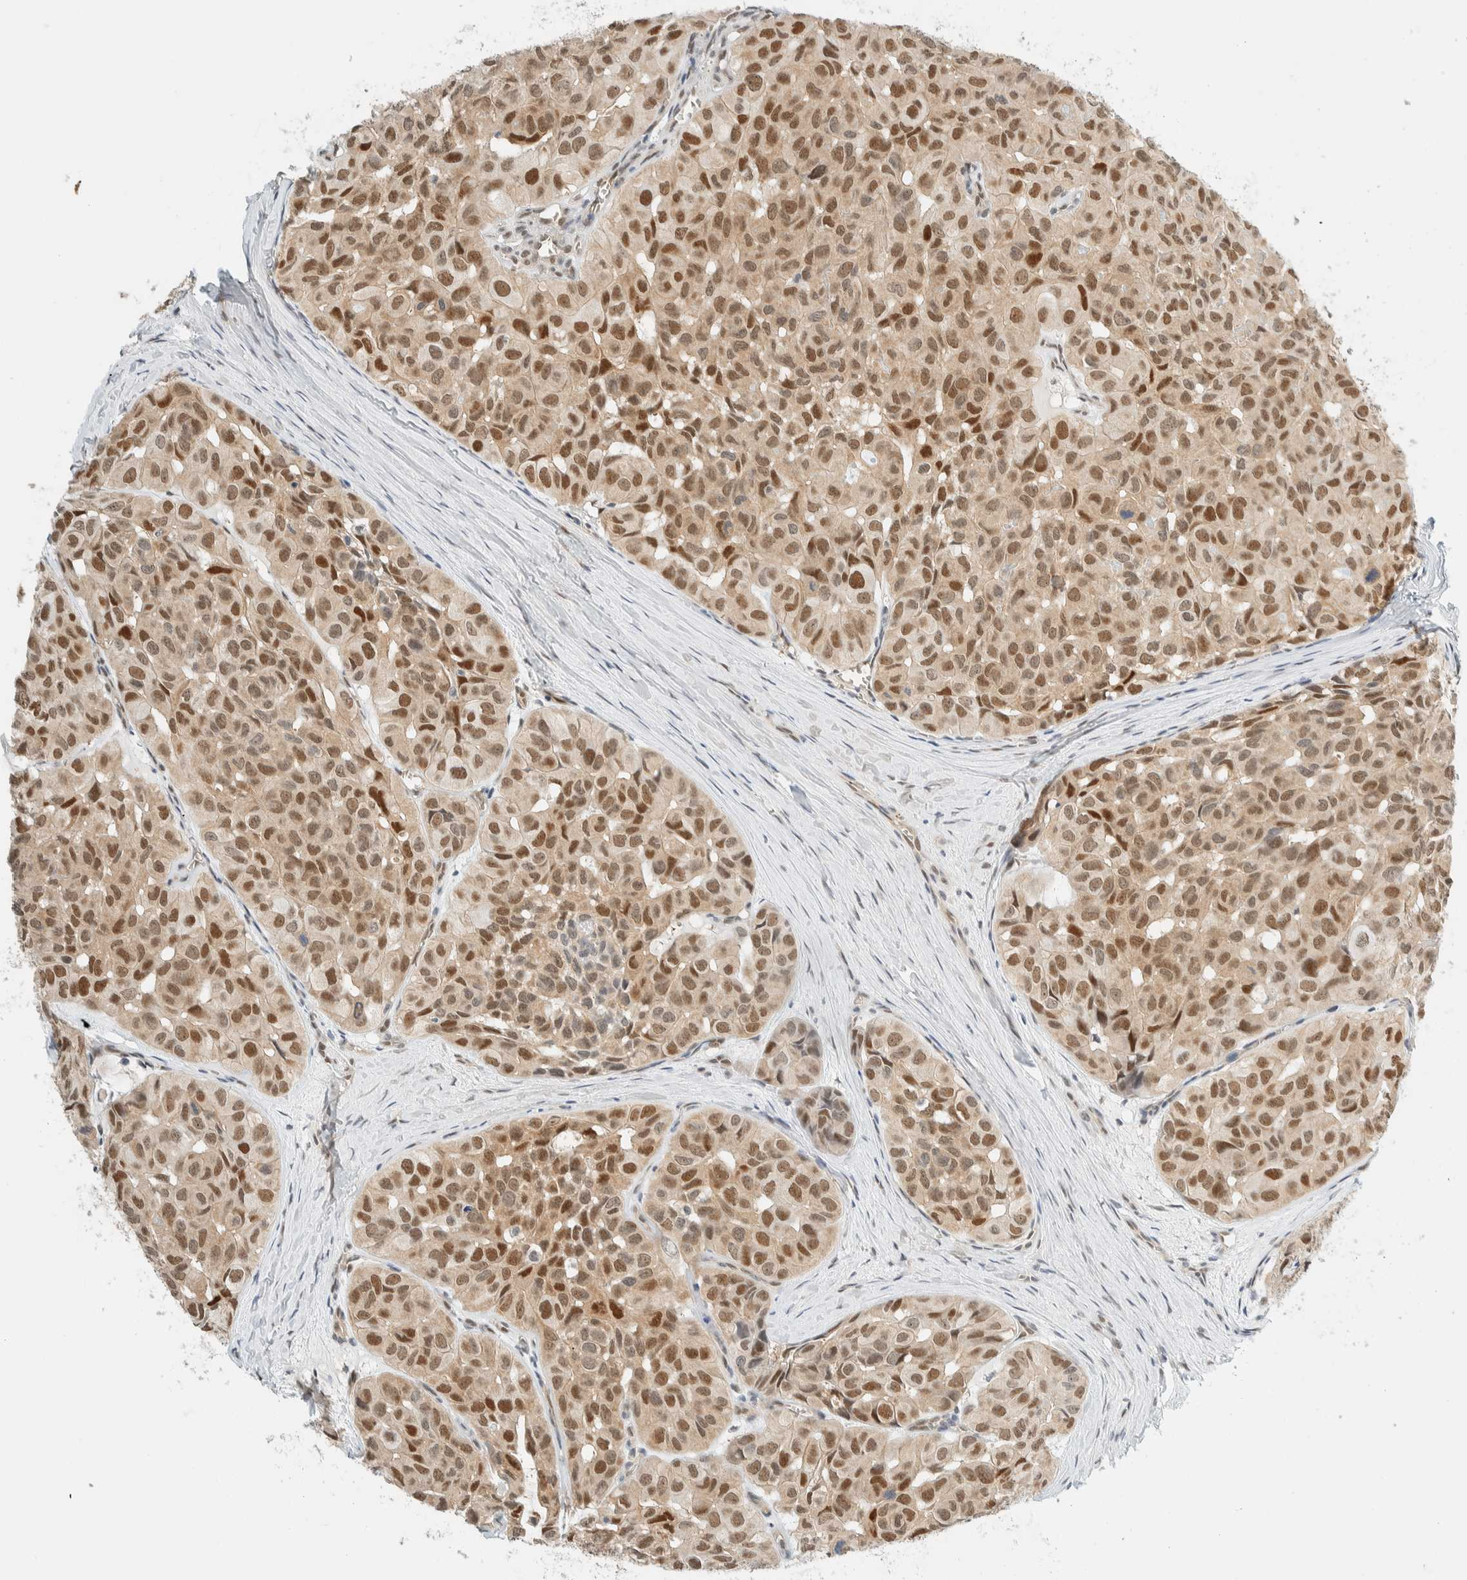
{"staining": {"intensity": "moderate", "quantity": ">75%", "location": "cytoplasmic/membranous,nuclear"}, "tissue": "head and neck cancer", "cell_type": "Tumor cells", "image_type": "cancer", "snomed": [{"axis": "morphology", "description": "Adenocarcinoma, NOS"}, {"axis": "topography", "description": "Salivary gland, NOS"}, {"axis": "topography", "description": "Head-Neck"}], "caption": "Head and neck cancer stained for a protein (brown) demonstrates moderate cytoplasmic/membranous and nuclear positive positivity in about >75% of tumor cells.", "gene": "TSTD2", "patient": {"sex": "female", "age": 76}}